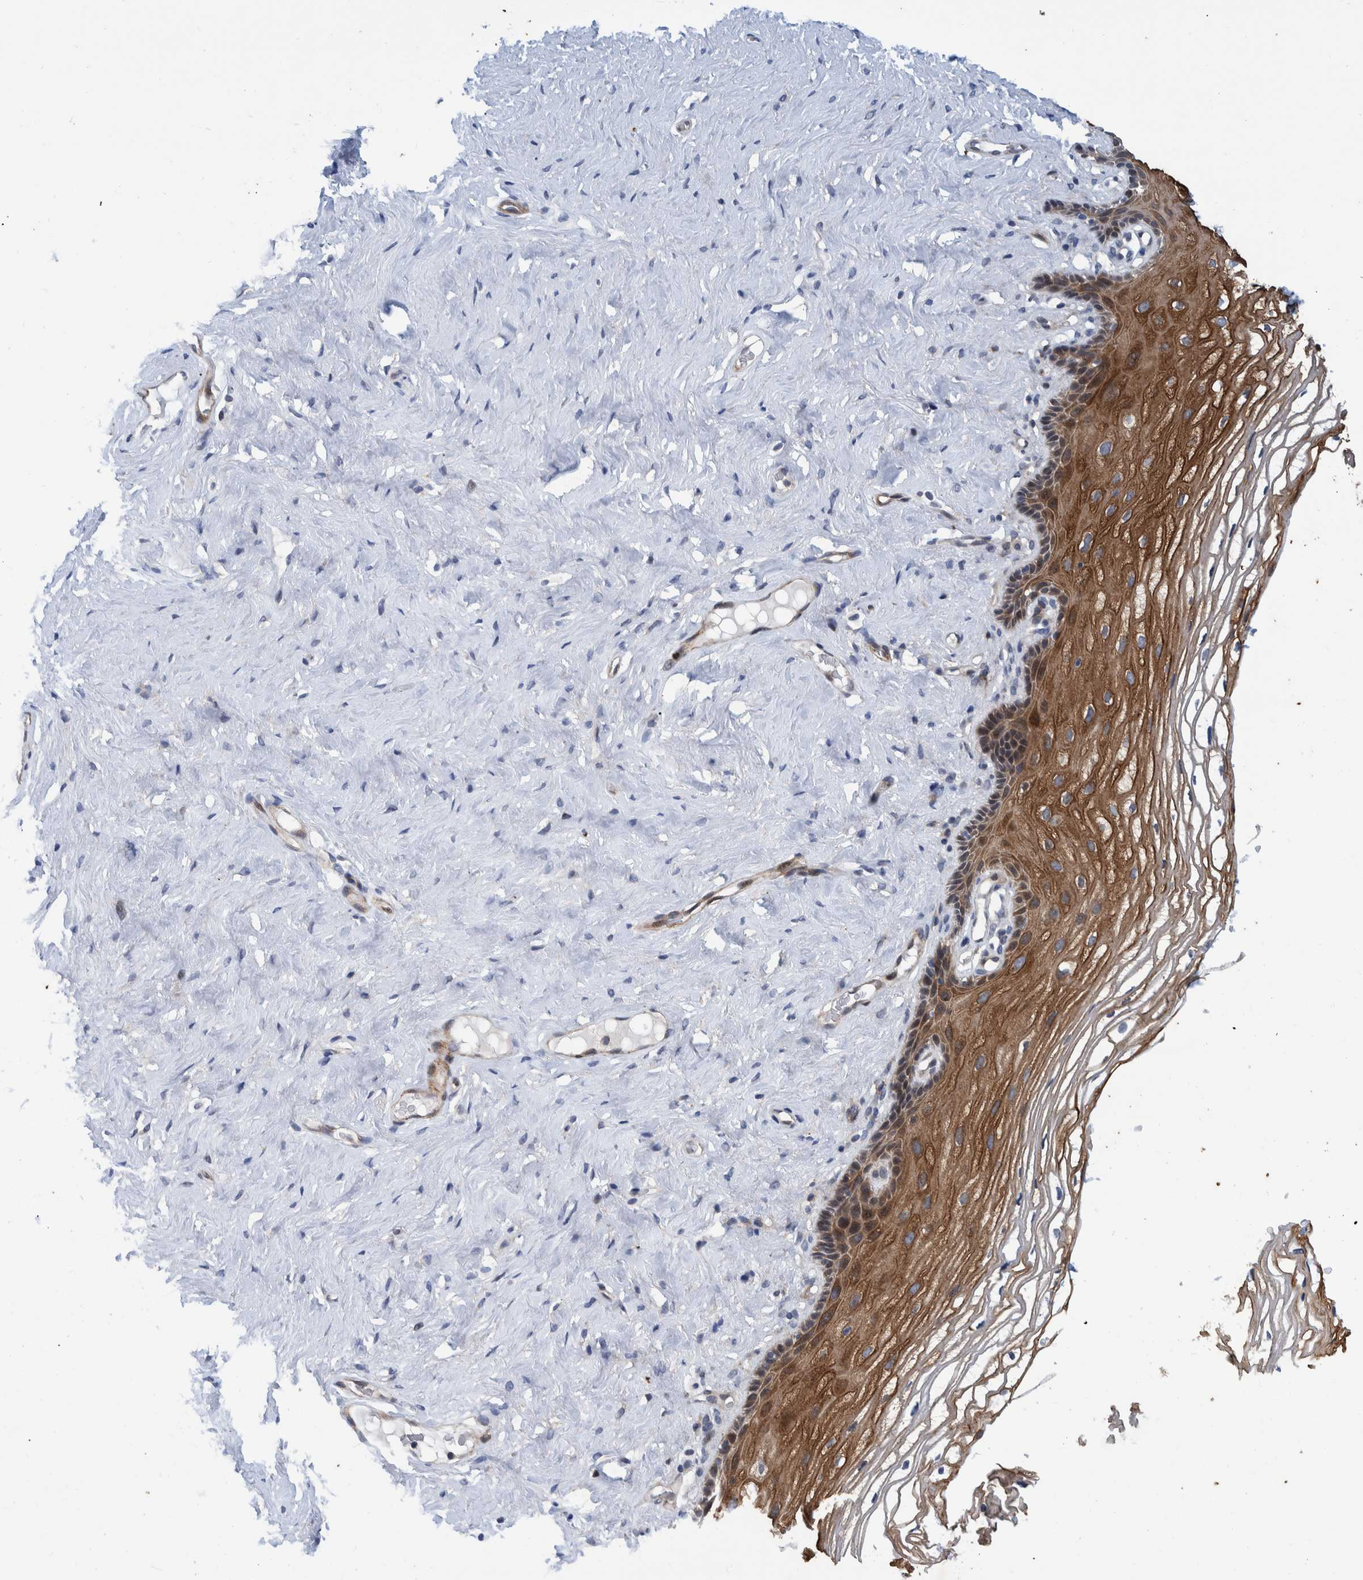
{"staining": {"intensity": "strong", "quantity": ">75%", "location": "cytoplasmic/membranous"}, "tissue": "vagina", "cell_type": "Squamous epithelial cells", "image_type": "normal", "snomed": [{"axis": "morphology", "description": "Normal tissue, NOS"}, {"axis": "morphology", "description": "Adenocarcinoma, NOS"}, {"axis": "topography", "description": "Rectum"}, {"axis": "topography", "description": "Vagina"}], "caption": "About >75% of squamous epithelial cells in unremarkable human vagina display strong cytoplasmic/membranous protein expression as visualized by brown immunohistochemical staining.", "gene": "MKS1", "patient": {"sex": "female", "age": 71}}